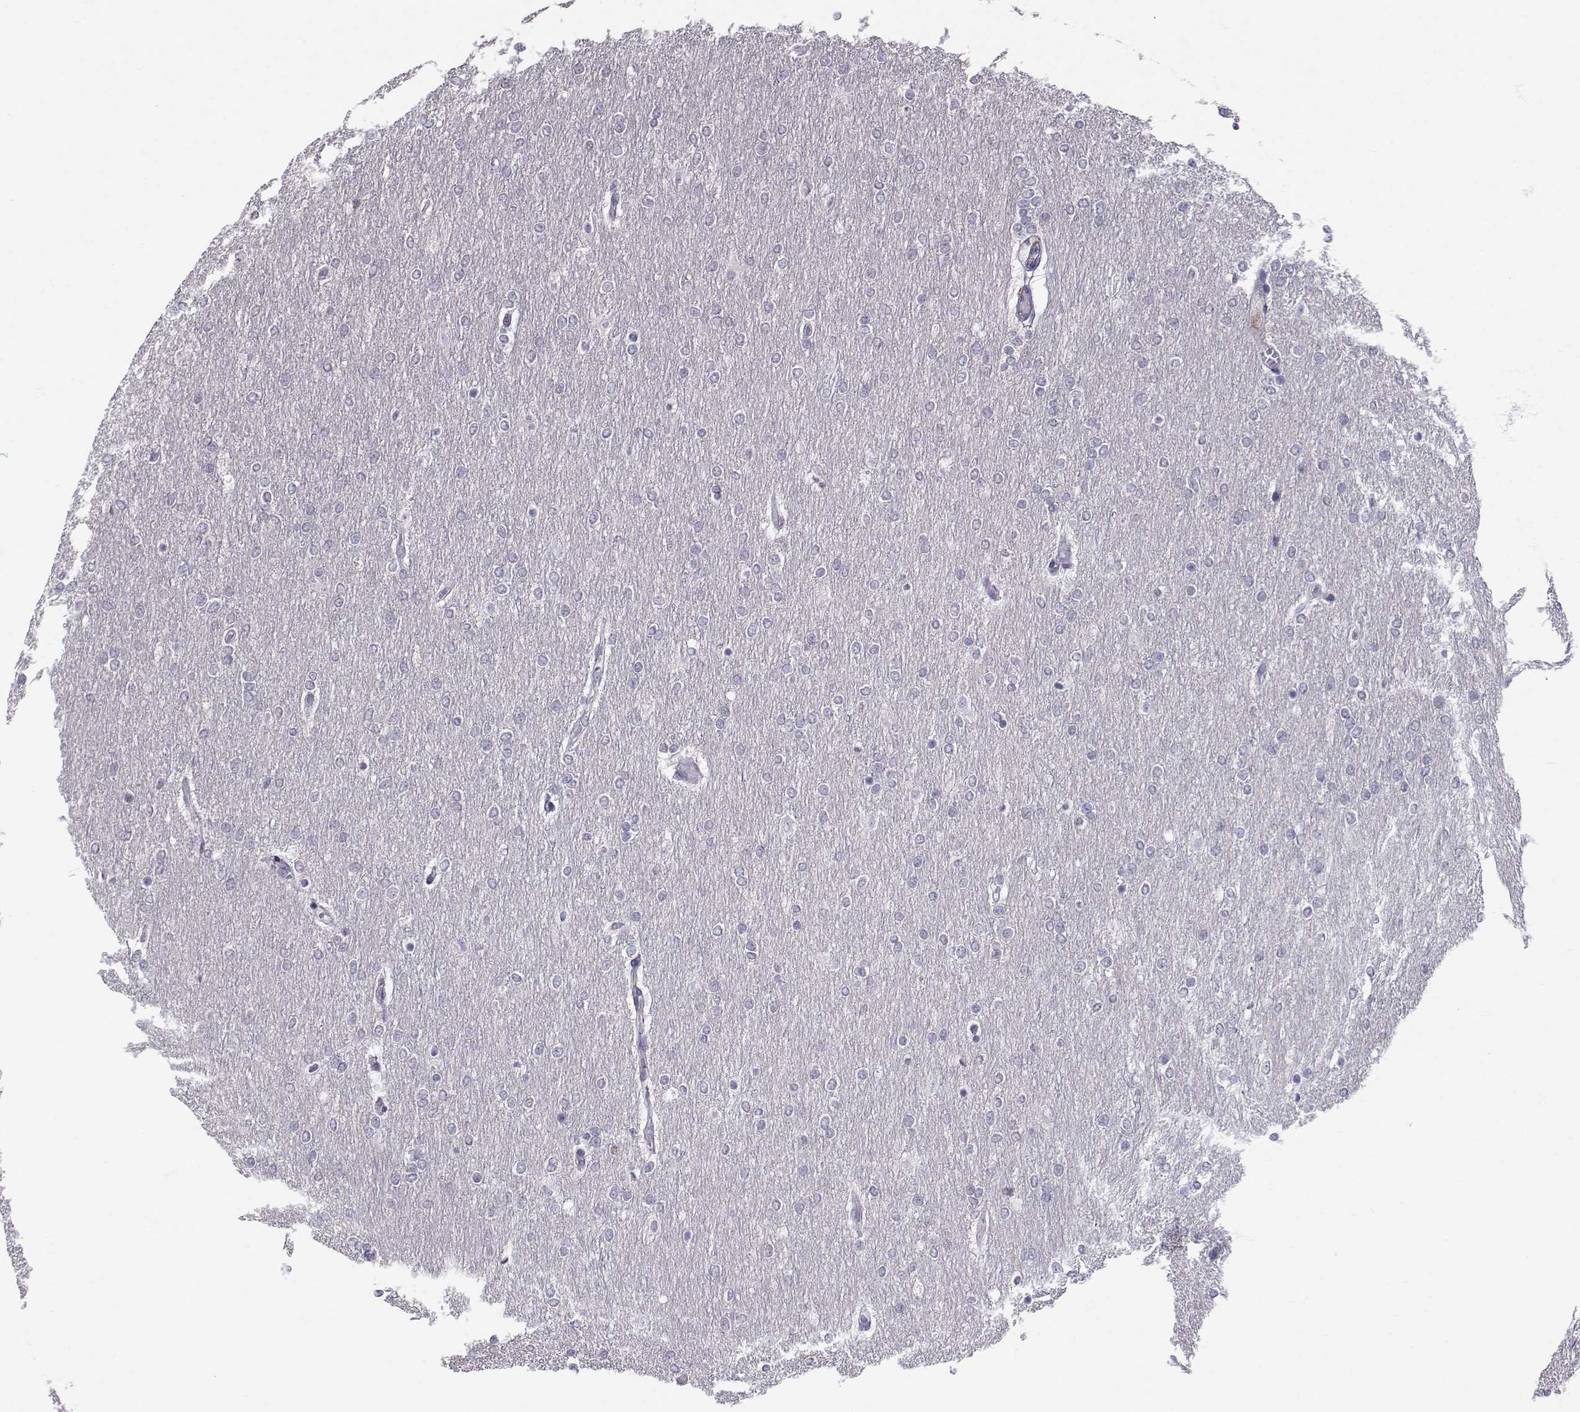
{"staining": {"intensity": "negative", "quantity": "none", "location": "none"}, "tissue": "glioma", "cell_type": "Tumor cells", "image_type": "cancer", "snomed": [{"axis": "morphology", "description": "Glioma, malignant, High grade"}, {"axis": "topography", "description": "Brain"}], "caption": "Tumor cells are negative for protein expression in human glioma.", "gene": "SLC6A3", "patient": {"sex": "female", "age": 61}}